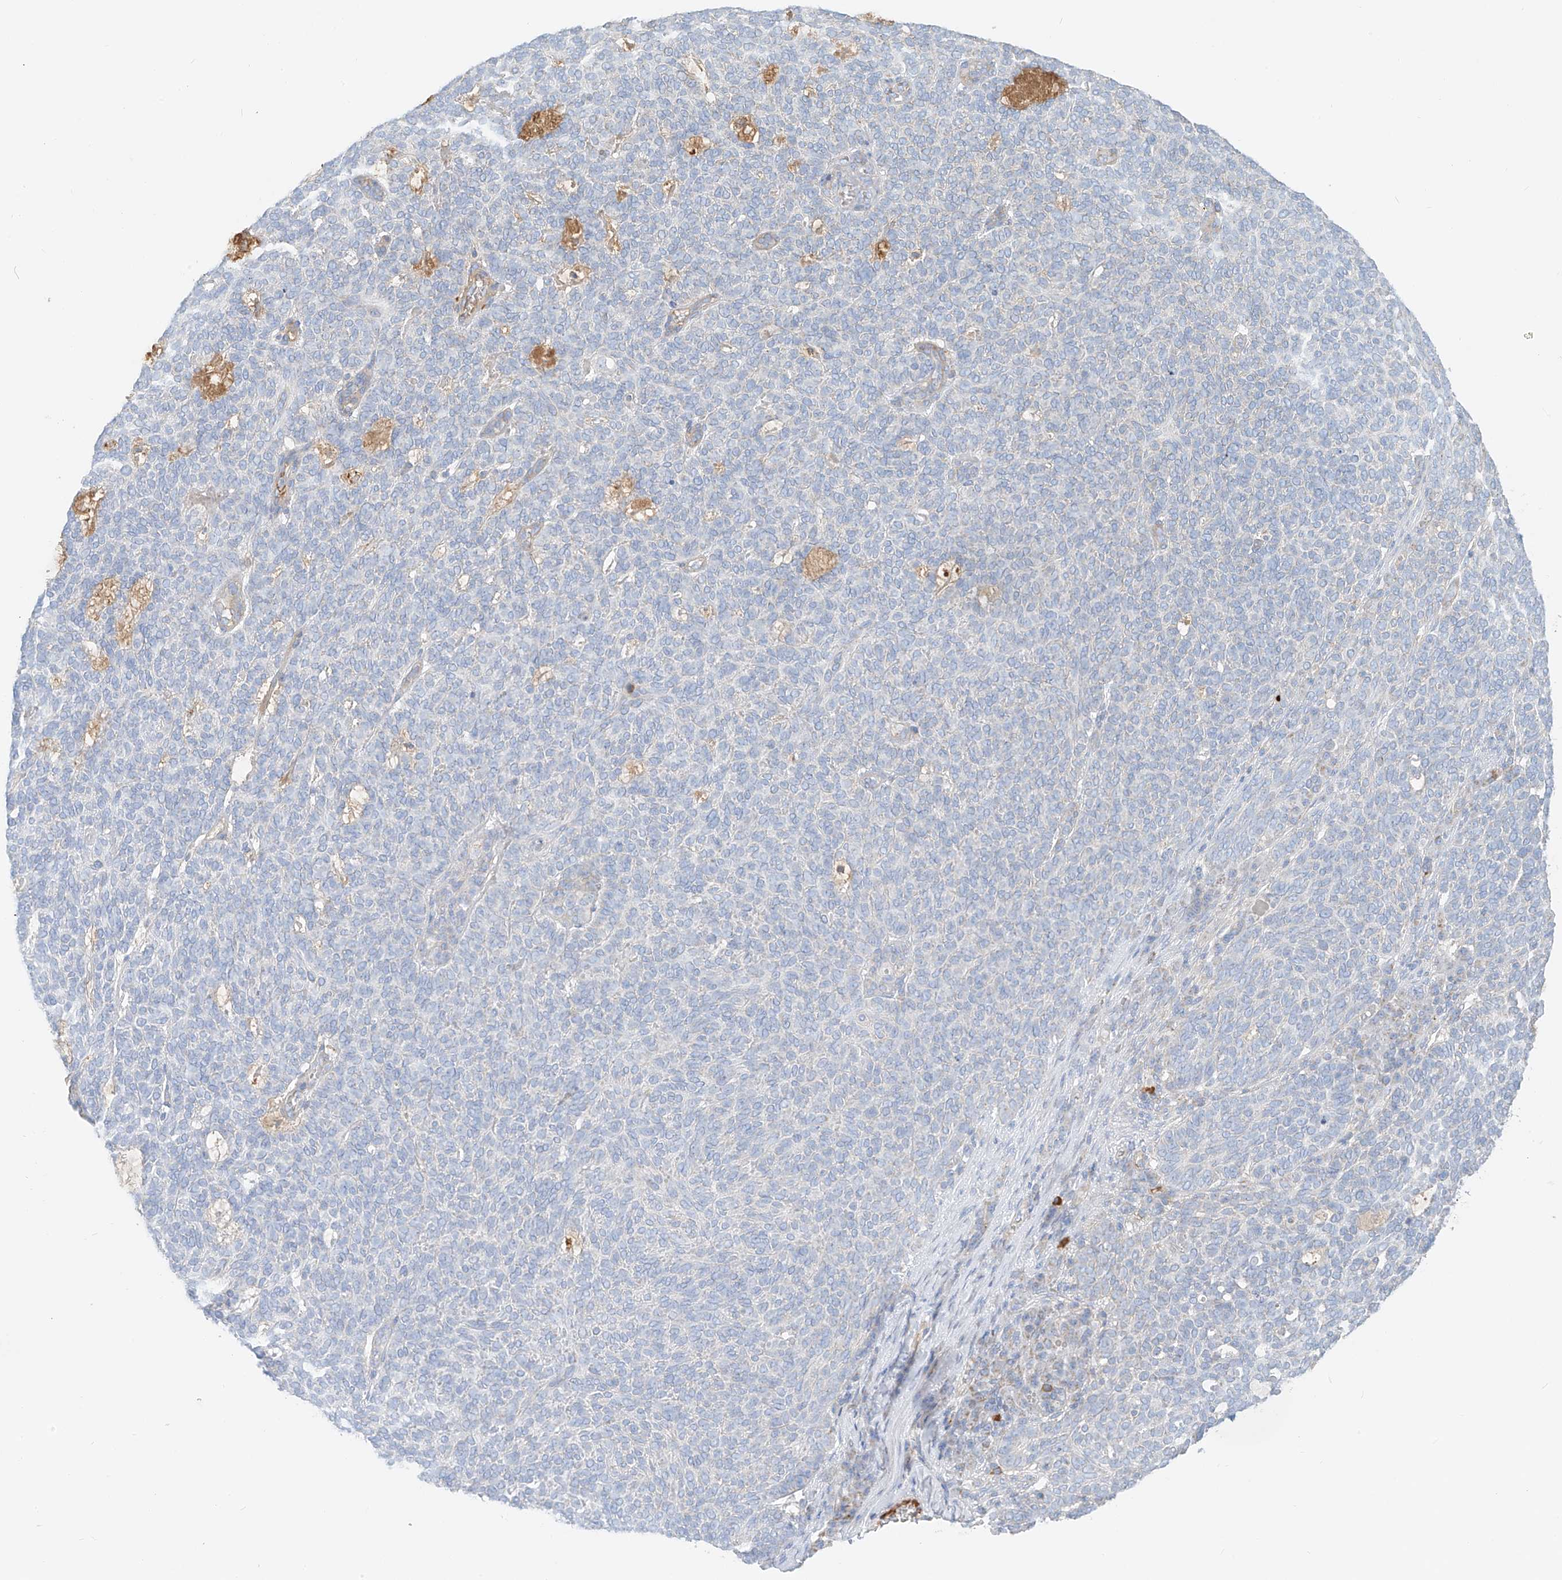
{"staining": {"intensity": "negative", "quantity": "none", "location": "none"}, "tissue": "skin cancer", "cell_type": "Tumor cells", "image_type": "cancer", "snomed": [{"axis": "morphology", "description": "Squamous cell carcinoma, NOS"}, {"axis": "topography", "description": "Skin"}], "caption": "The immunohistochemistry (IHC) photomicrograph has no significant staining in tumor cells of squamous cell carcinoma (skin) tissue.", "gene": "OCSTAMP", "patient": {"sex": "female", "age": 90}}